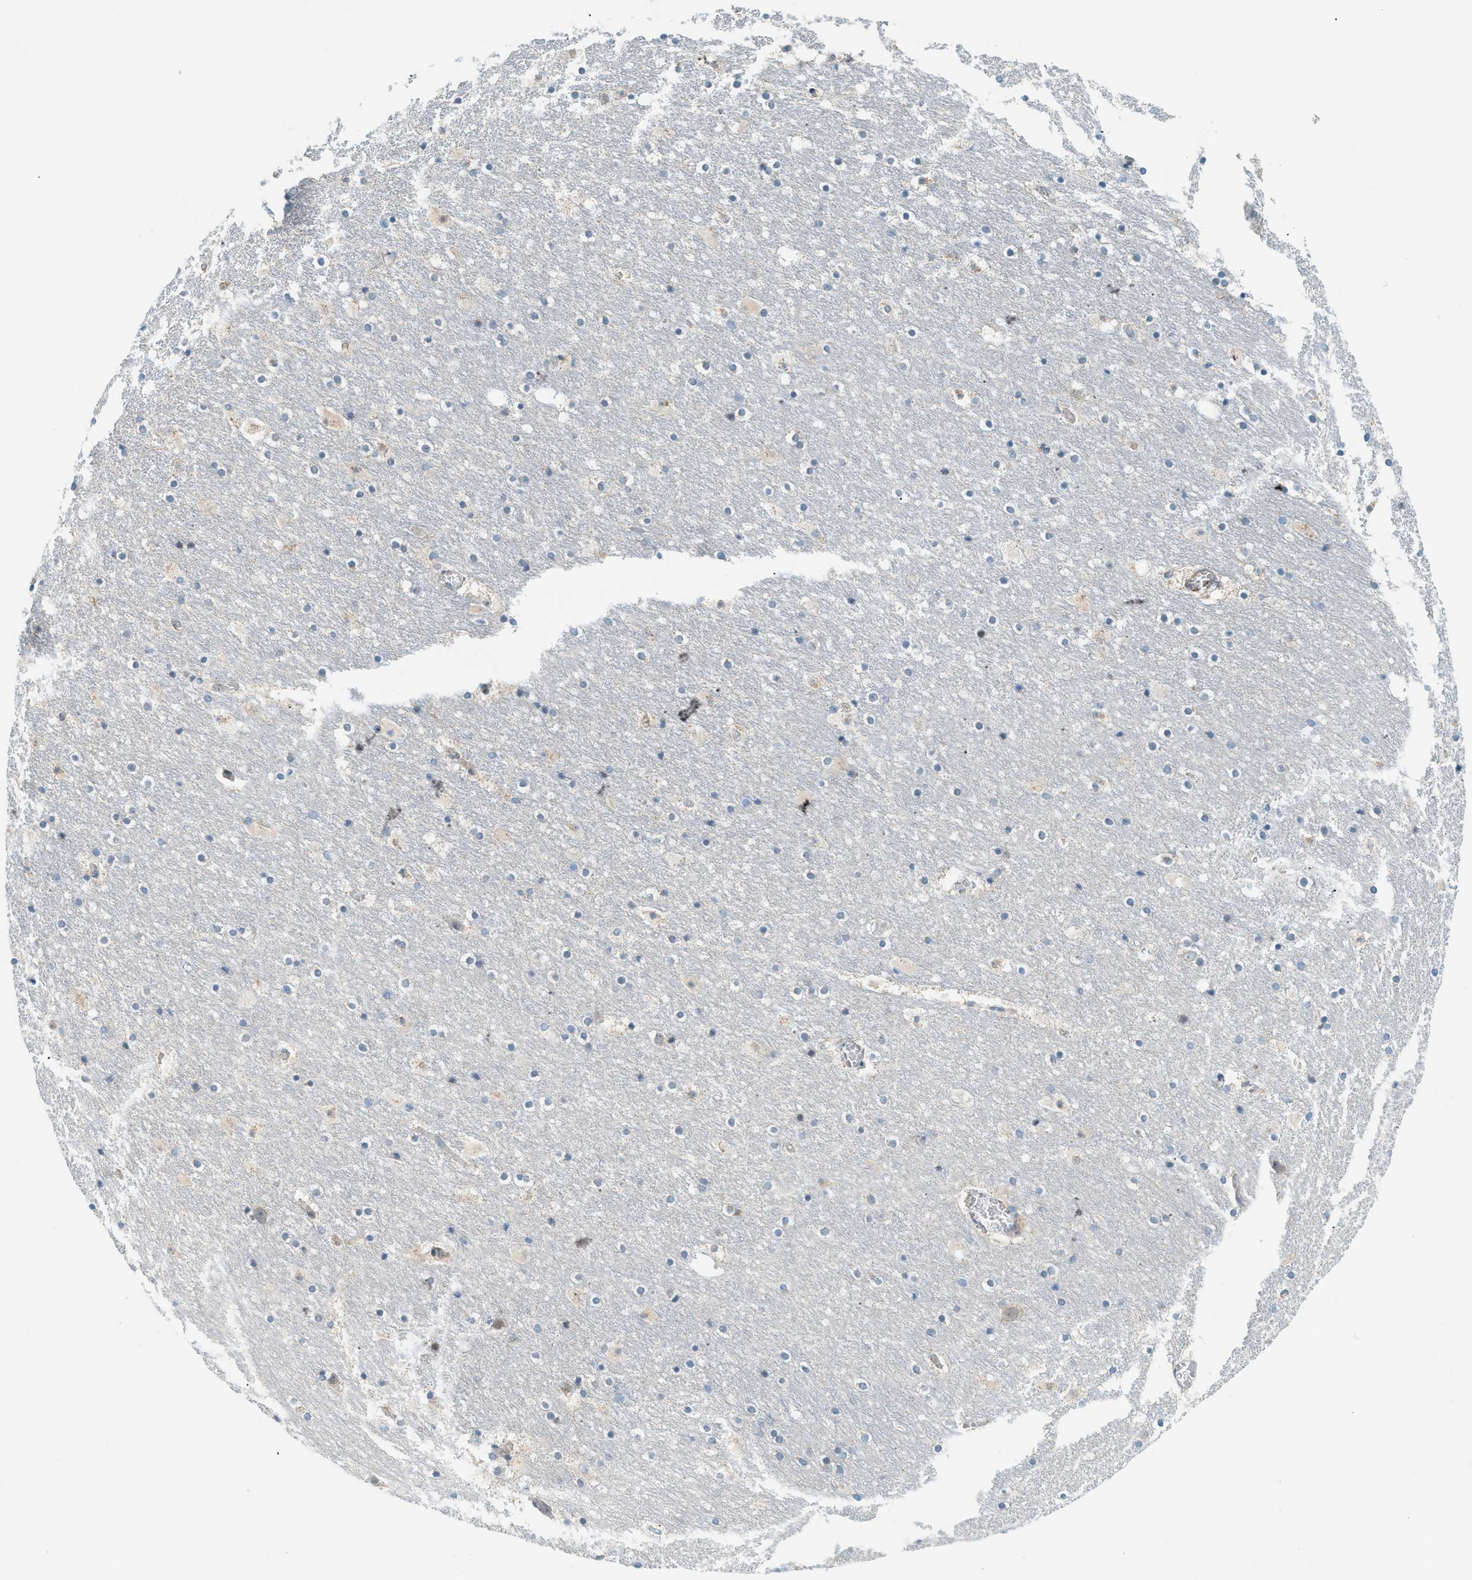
{"staining": {"intensity": "negative", "quantity": "none", "location": "none"}, "tissue": "hippocampus", "cell_type": "Glial cells", "image_type": "normal", "snomed": [{"axis": "morphology", "description": "Normal tissue, NOS"}, {"axis": "topography", "description": "Hippocampus"}], "caption": "There is no significant positivity in glial cells of hippocampus.", "gene": "PIGG", "patient": {"sex": "male", "age": 45}}